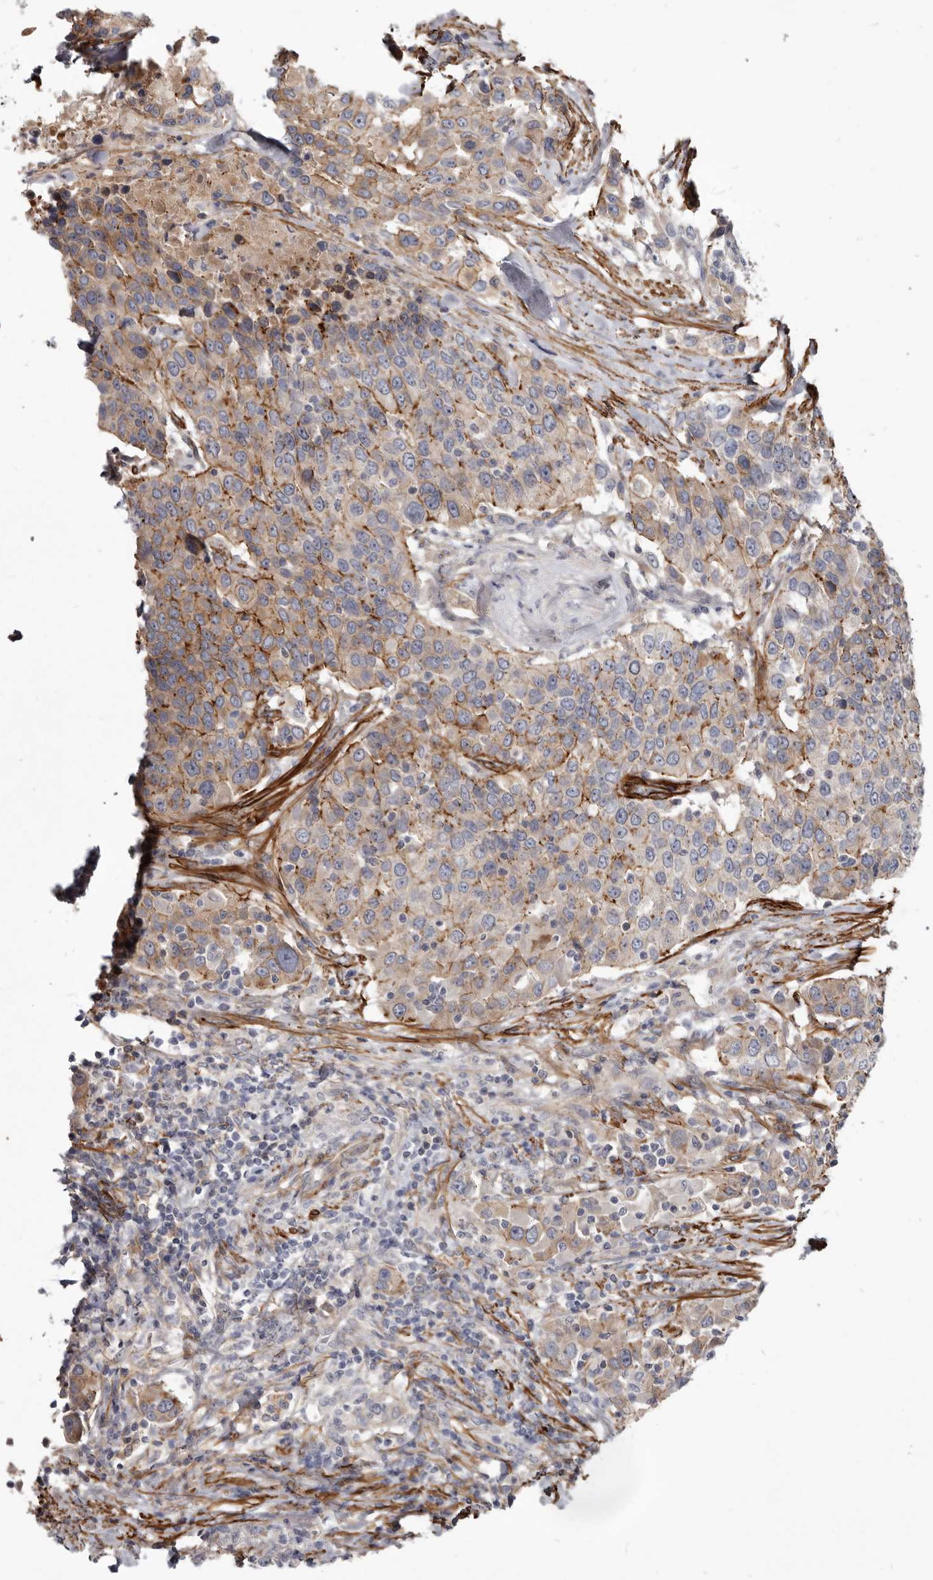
{"staining": {"intensity": "moderate", "quantity": "25%-75%", "location": "cytoplasmic/membranous"}, "tissue": "urothelial cancer", "cell_type": "Tumor cells", "image_type": "cancer", "snomed": [{"axis": "morphology", "description": "Urothelial carcinoma, High grade"}, {"axis": "topography", "description": "Urinary bladder"}], "caption": "Immunohistochemical staining of human high-grade urothelial carcinoma shows medium levels of moderate cytoplasmic/membranous positivity in about 25%-75% of tumor cells.", "gene": "CGN", "patient": {"sex": "female", "age": 80}}